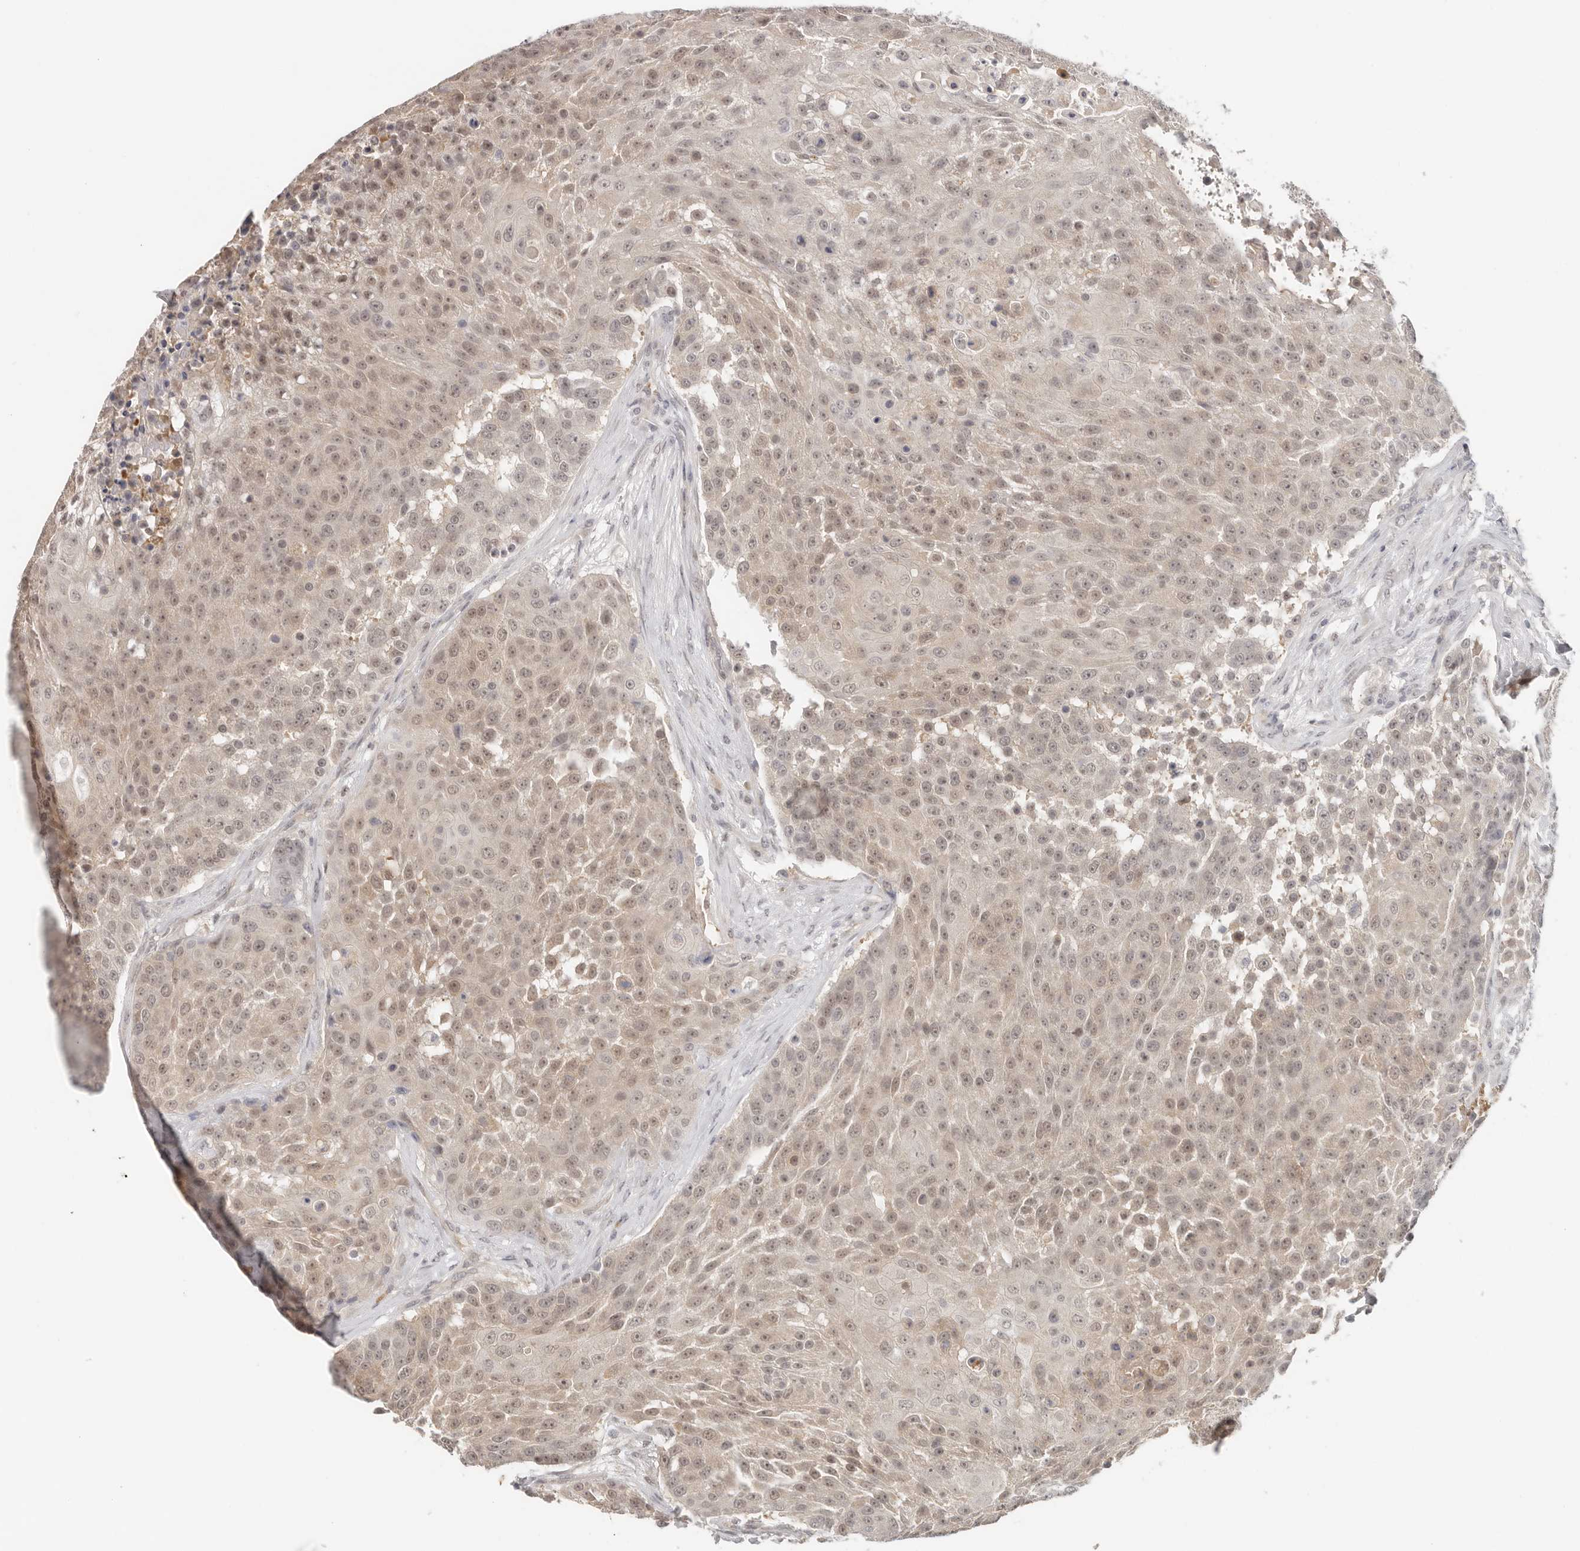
{"staining": {"intensity": "moderate", "quantity": ">75%", "location": "nuclear"}, "tissue": "urothelial cancer", "cell_type": "Tumor cells", "image_type": "cancer", "snomed": [{"axis": "morphology", "description": "Urothelial carcinoma, High grade"}, {"axis": "topography", "description": "Urinary bladder"}], "caption": "Protein expression by IHC exhibits moderate nuclear staining in approximately >75% of tumor cells in high-grade urothelial carcinoma.", "gene": "LARP7", "patient": {"sex": "female", "age": 63}}